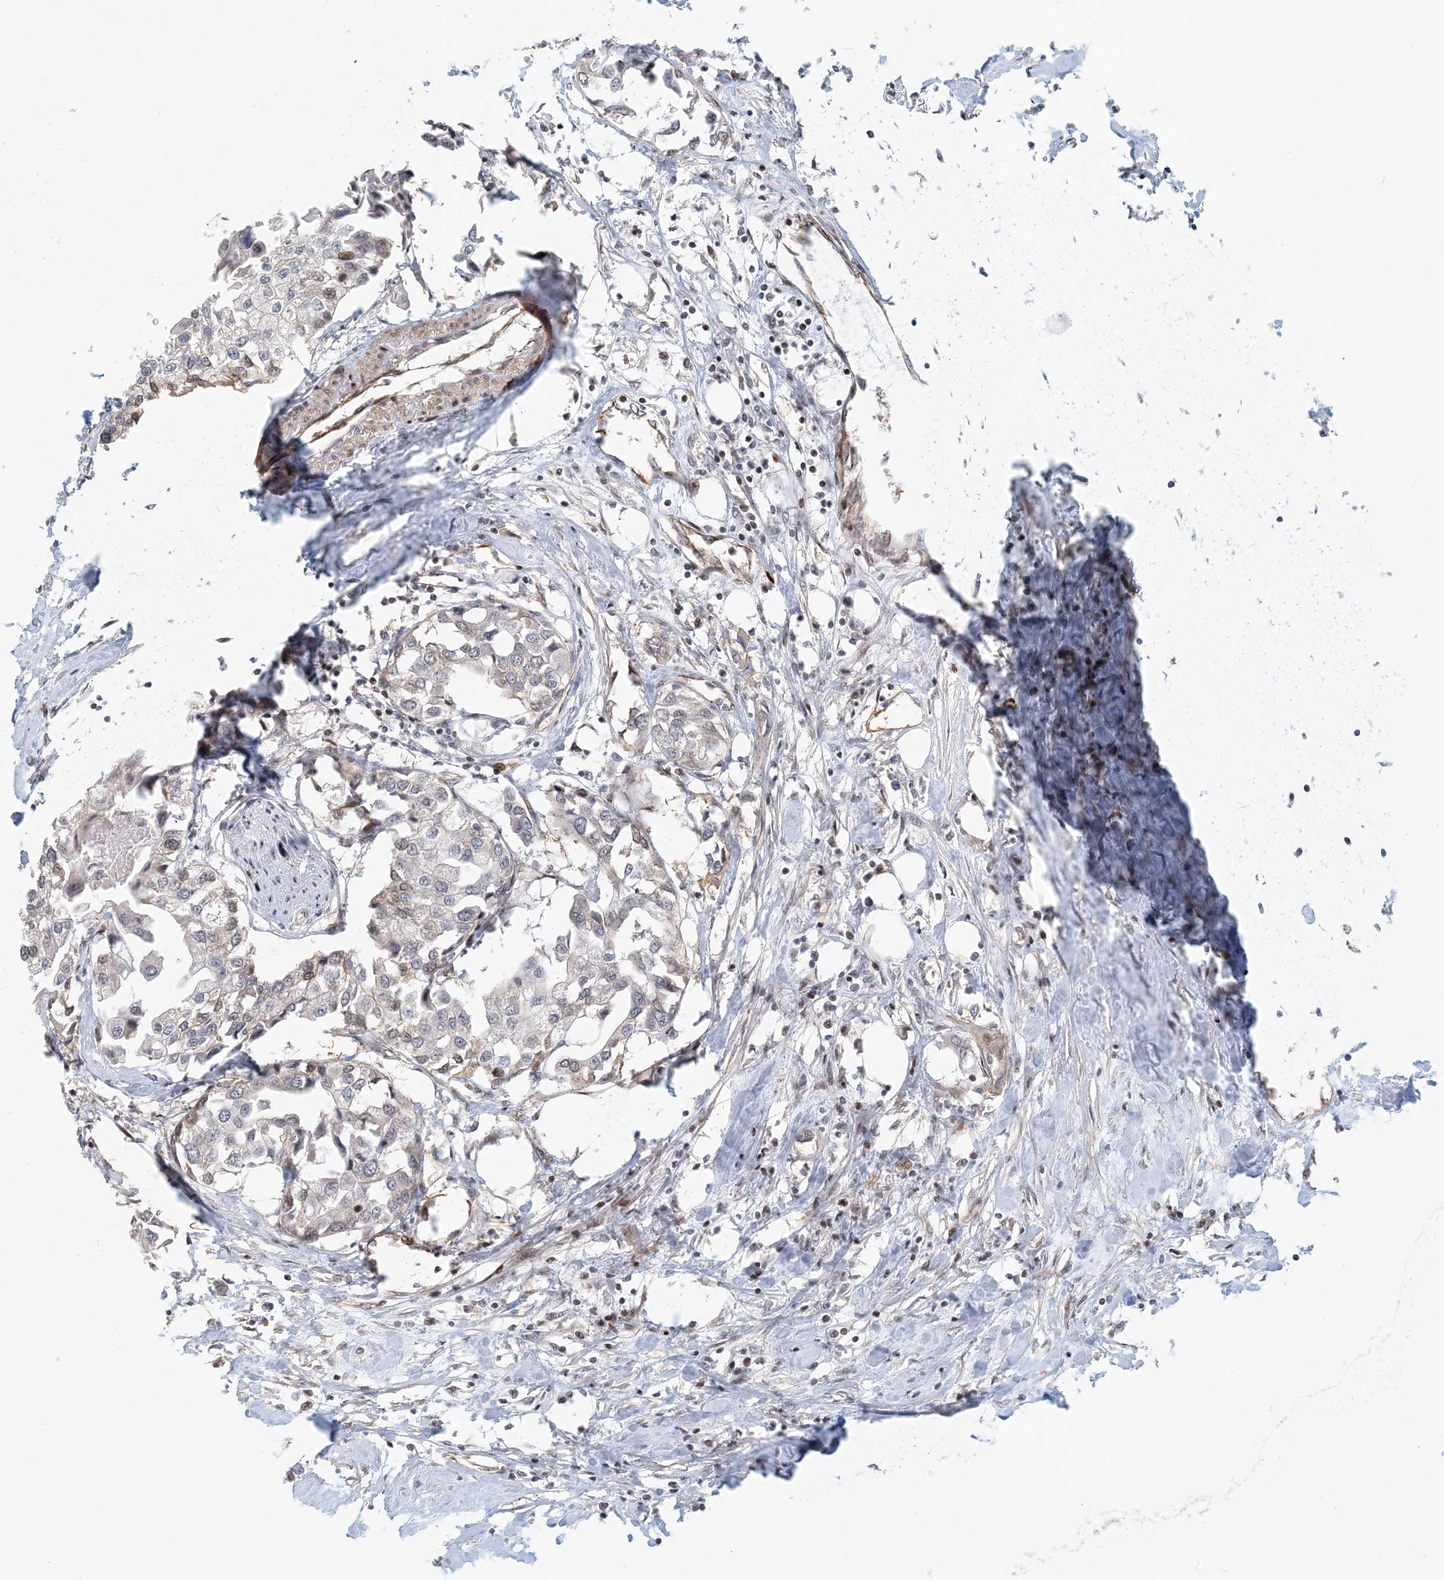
{"staining": {"intensity": "moderate", "quantity": "<25%", "location": "nuclear"}, "tissue": "urothelial cancer", "cell_type": "Tumor cells", "image_type": "cancer", "snomed": [{"axis": "morphology", "description": "Urothelial carcinoma, High grade"}, {"axis": "topography", "description": "Urinary bladder"}], "caption": "Immunohistochemistry (IHC) photomicrograph of human high-grade urothelial carcinoma stained for a protein (brown), which displays low levels of moderate nuclear staining in approximately <25% of tumor cells.", "gene": "MAPKBP1", "patient": {"sex": "male", "age": 64}}